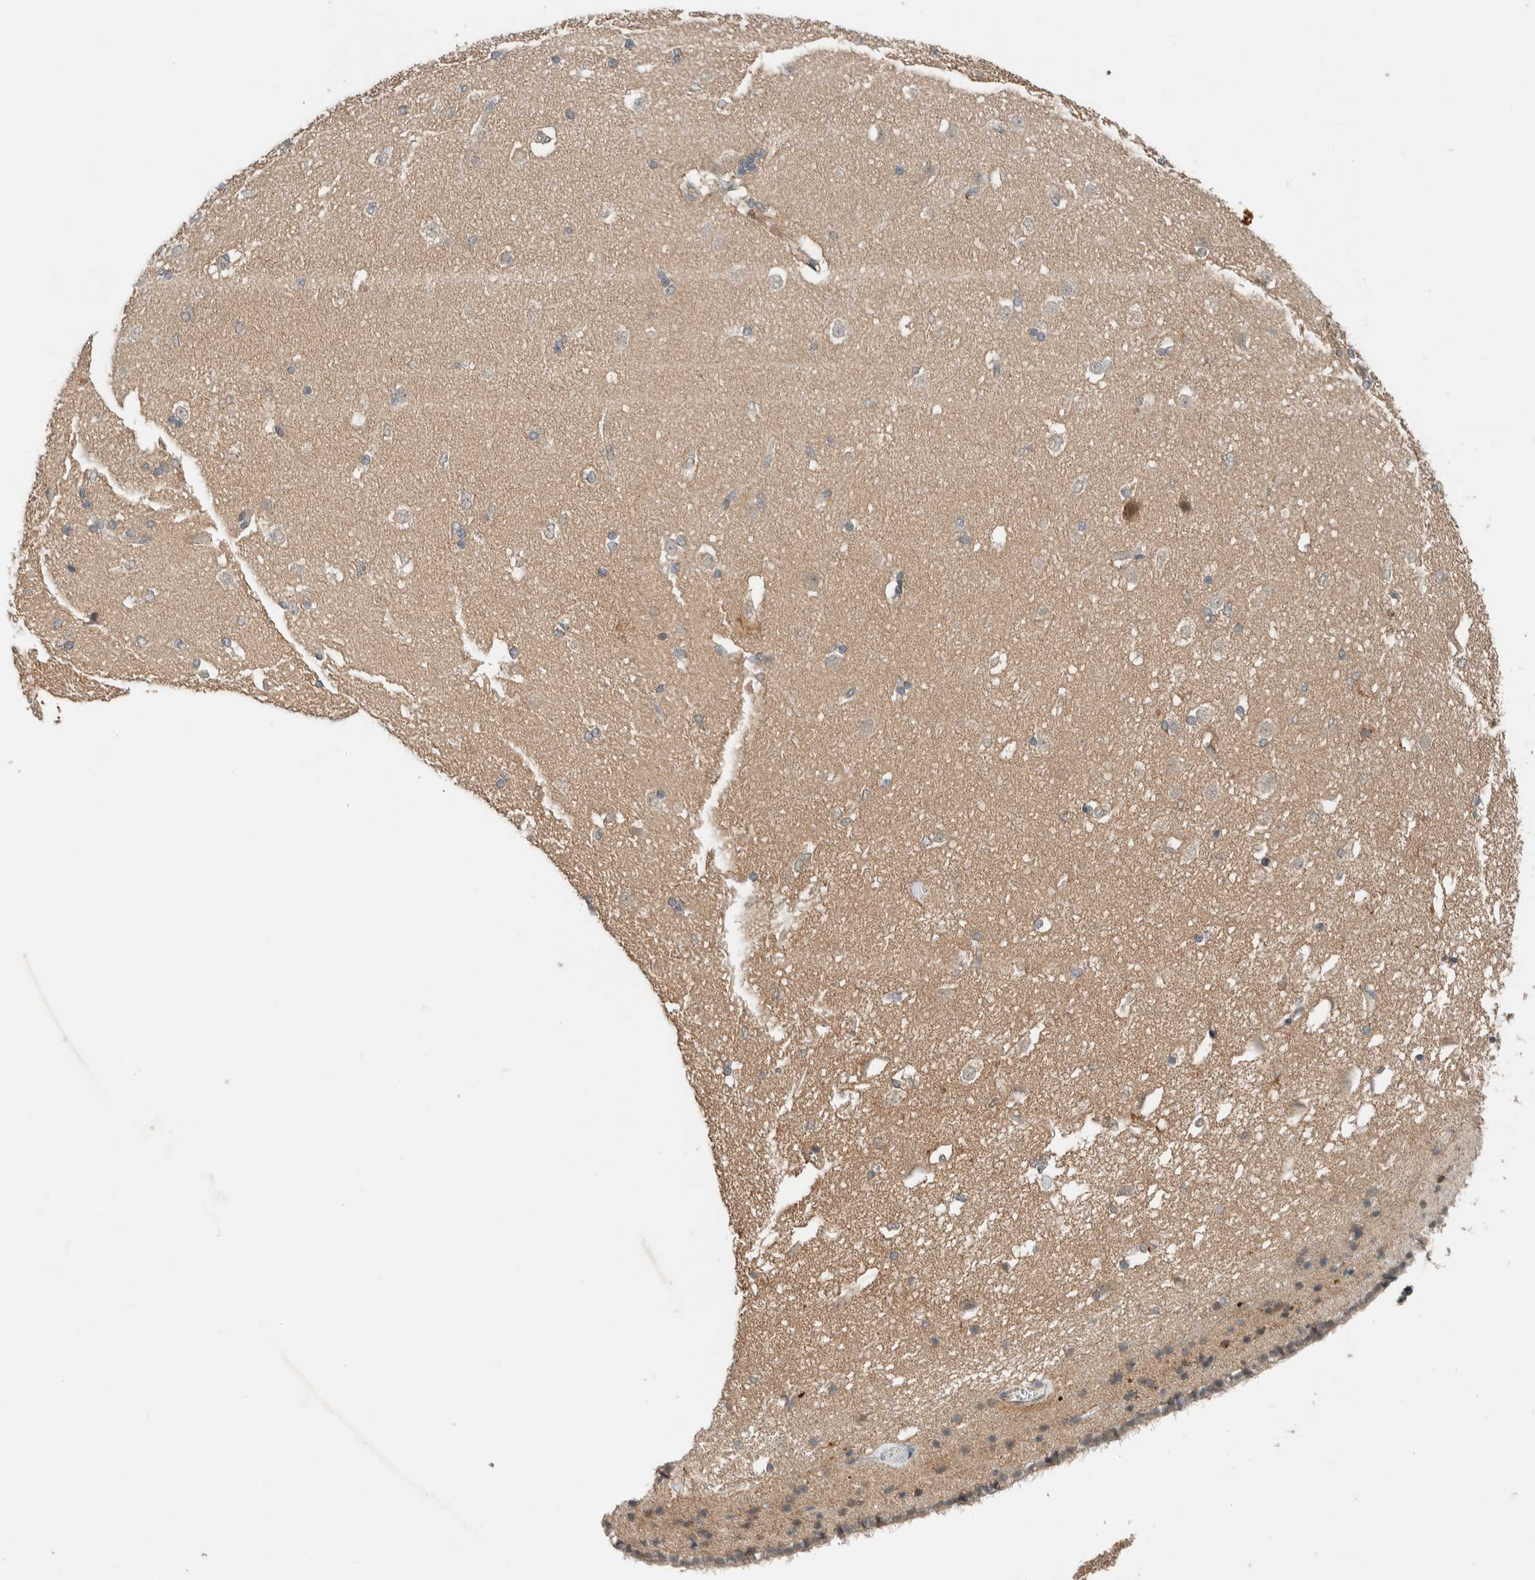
{"staining": {"intensity": "weak", "quantity": "25%-75%", "location": "cytoplasmic/membranous"}, "tissue": "caudate", "cell_type": "Glial cells", "image_type": "normal", "snomed": [{"axis": "morphology", "description": "Normal tissue, NOS"}, {"axis": "topography", "description": "Lateral ventricle wall"}], "caption": "The micrograph reveals staining of benign caudate, revealing weak cytoplasmic/membranous protein expression (brown color) within glial cells. The staining was performed using DAB (3,3'-diaminobenzidine), with brown indicating positive protein expression. Nuclei are stained blue with hematoxylin.", "gene": "CTBP2", "patient": {"sex": "female", "age": 19}}